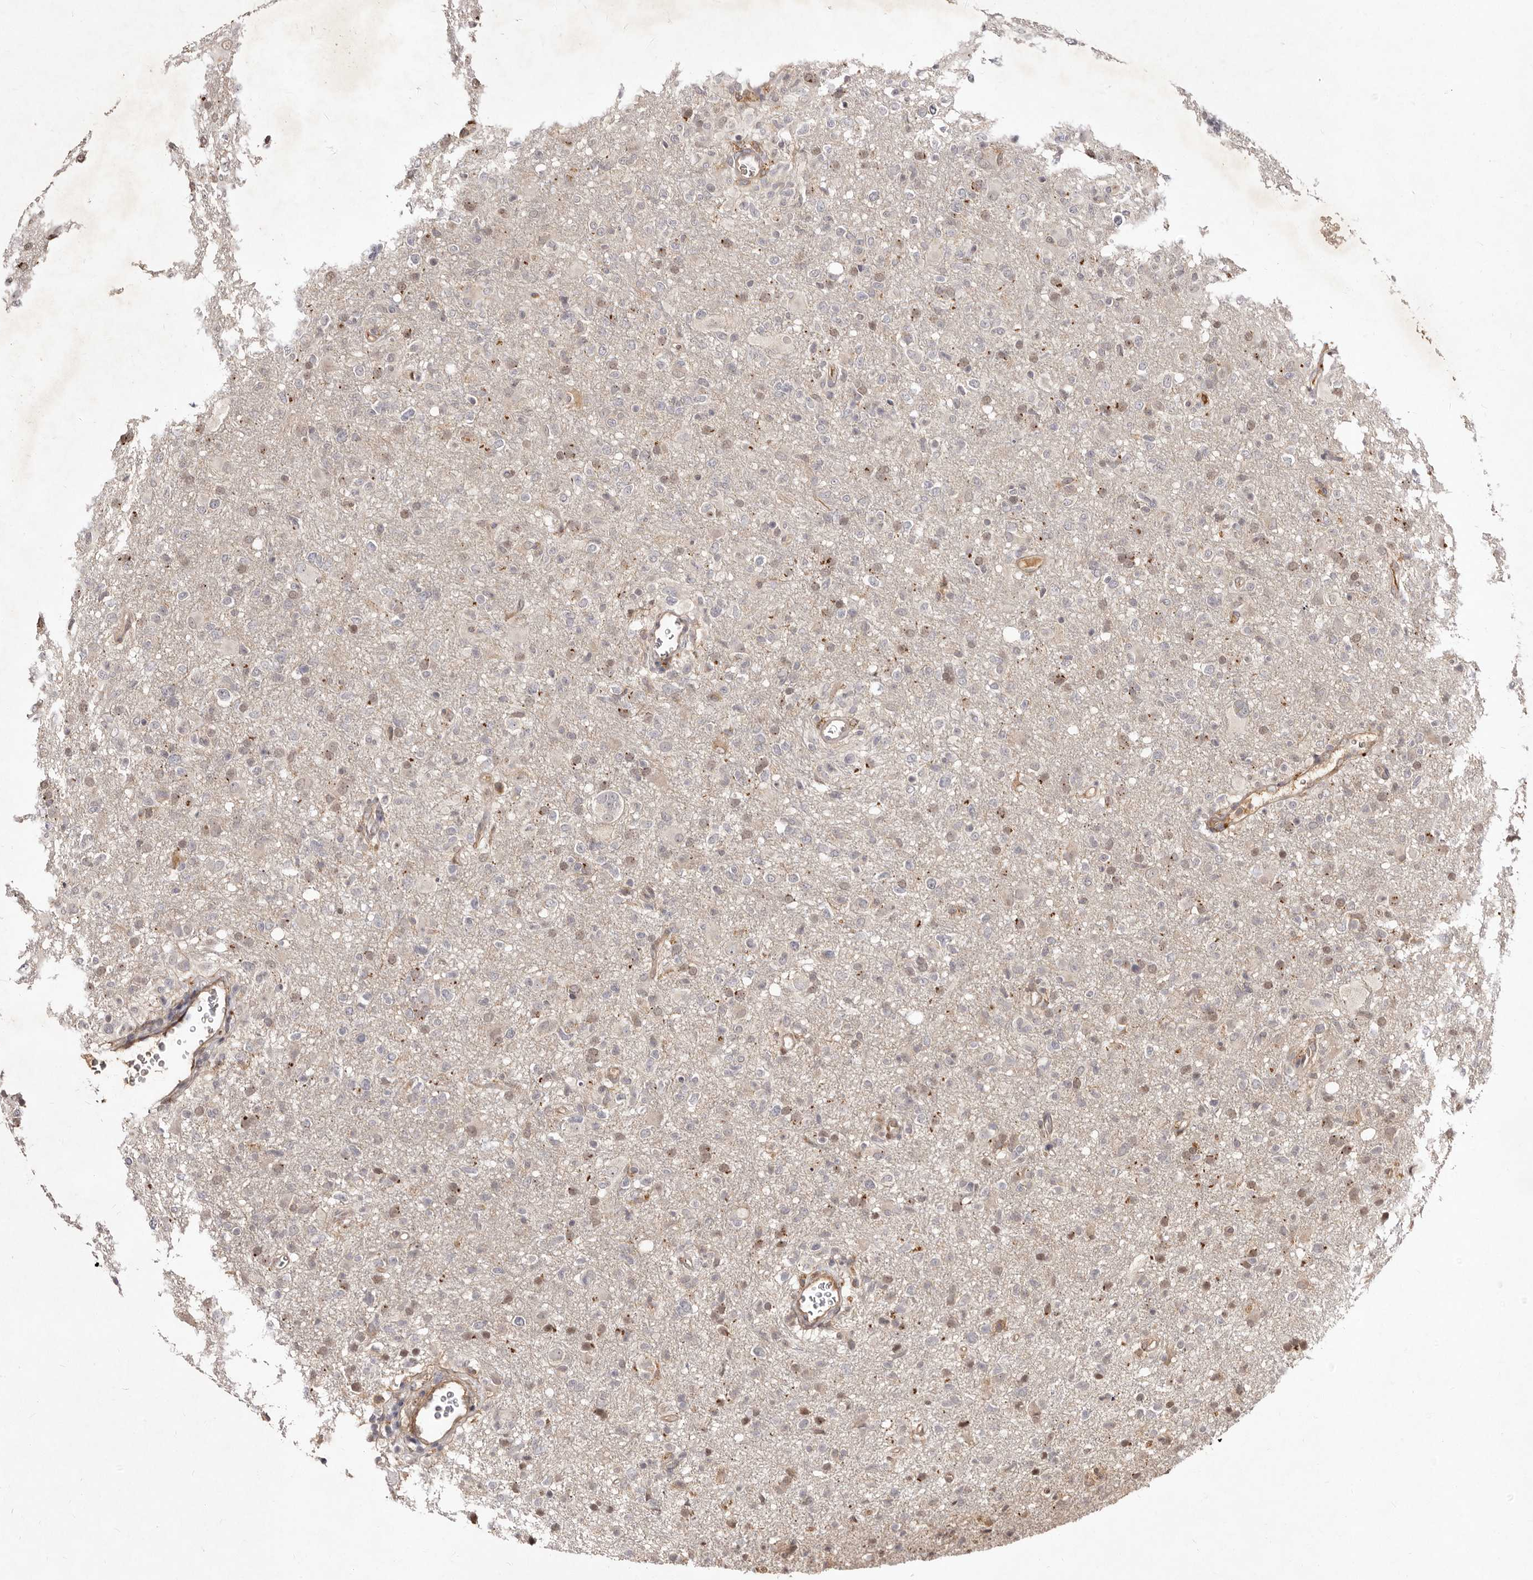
{"staining": {"intensity": "negative", "quantity": "none", "location": "none"}, "tissue": "glioma", "cell_type": "Tumor cells", "image_type": "cancer", "snomed": [{"axis": "morphology", "description": "Glioma, malignant, High grade"}, {"axis": "topography", "description": "Brain"}], "caption": "Tumor cells are negative for protein expression in human glioma.", "gene": "LCORL", "patient": {"sex": "female", "age": 57}}